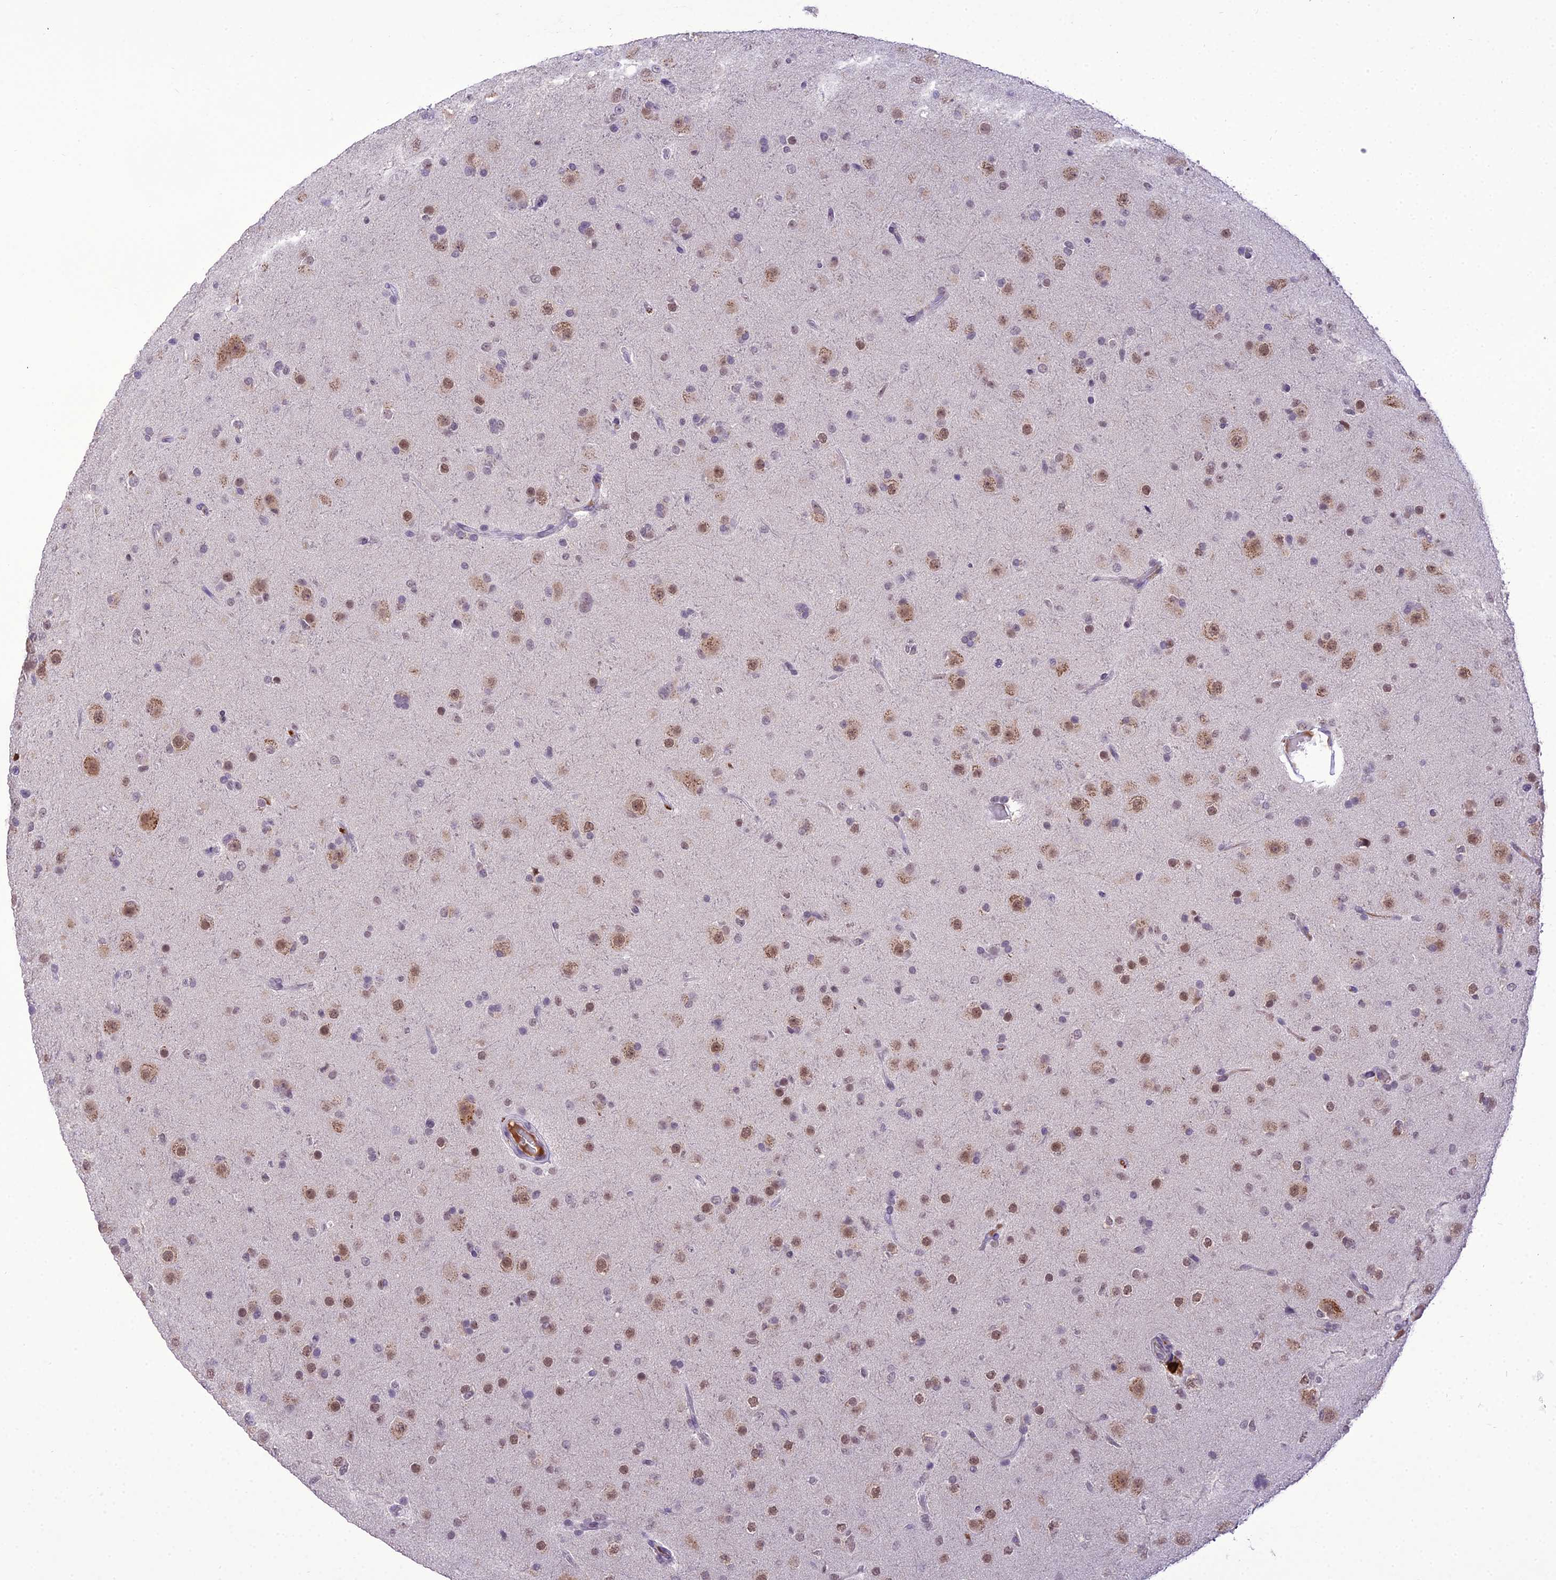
{"staining": {"intensity": "moderate", "quantity": "<25%", "location": "nuclear"}, "tissue": "glioma", "cell_type": "Tumor cells", "image_type": "cancer", "snomed": [{"axis": "morphology", "description": "Glioma, malignant, Low grade"}, {"axis": "topography", "description": "Brain"}], "caption": "A low amount of moderate nuclear expression is present in approximately <25% of tumor cells in glioma tissue.", "gene": "SH3RF3", "patient": {"sex": "male", "age": 65}}